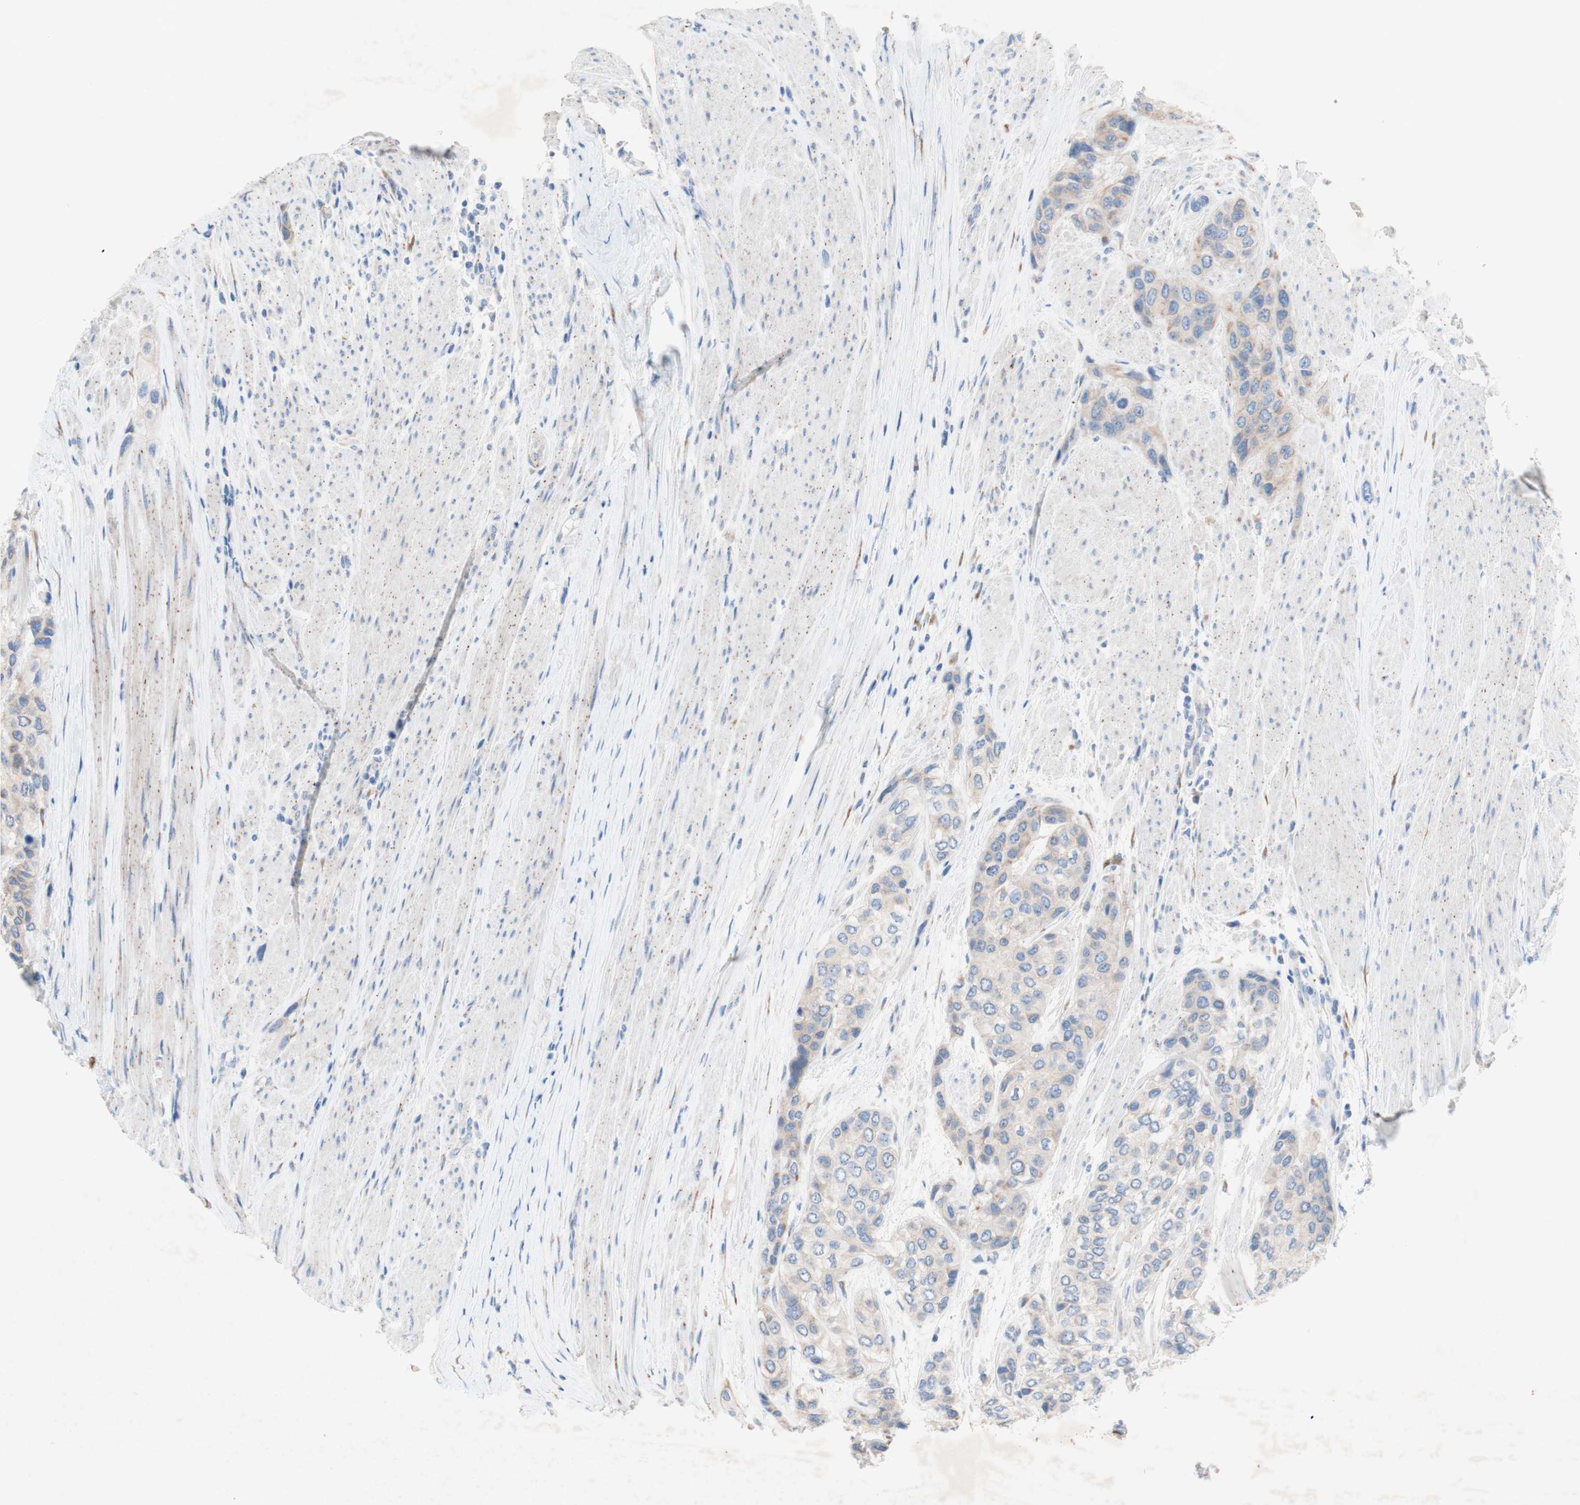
{"staining": {"intensity": "weak", "quantity": "<25%", "location": "cytoplasmic/membranous"}, "tissue": "urothelial cancer", "cell_type": "Tumor cells", "image_type": "cancer", "snomed": [{"axis": "morphology", "description": "Urothelial carcinoma, High grade"}, {"axis": "topography", "description": "Urinary bladder"}], "caption": "High power microscopy photomicrograph of an immunohistochemistry photomicrograph of urothelial cancer, revealing no significant expression in tumor cells.", "gene": "TMIGD2", "patient": {"sex": "female", "age": 56}}